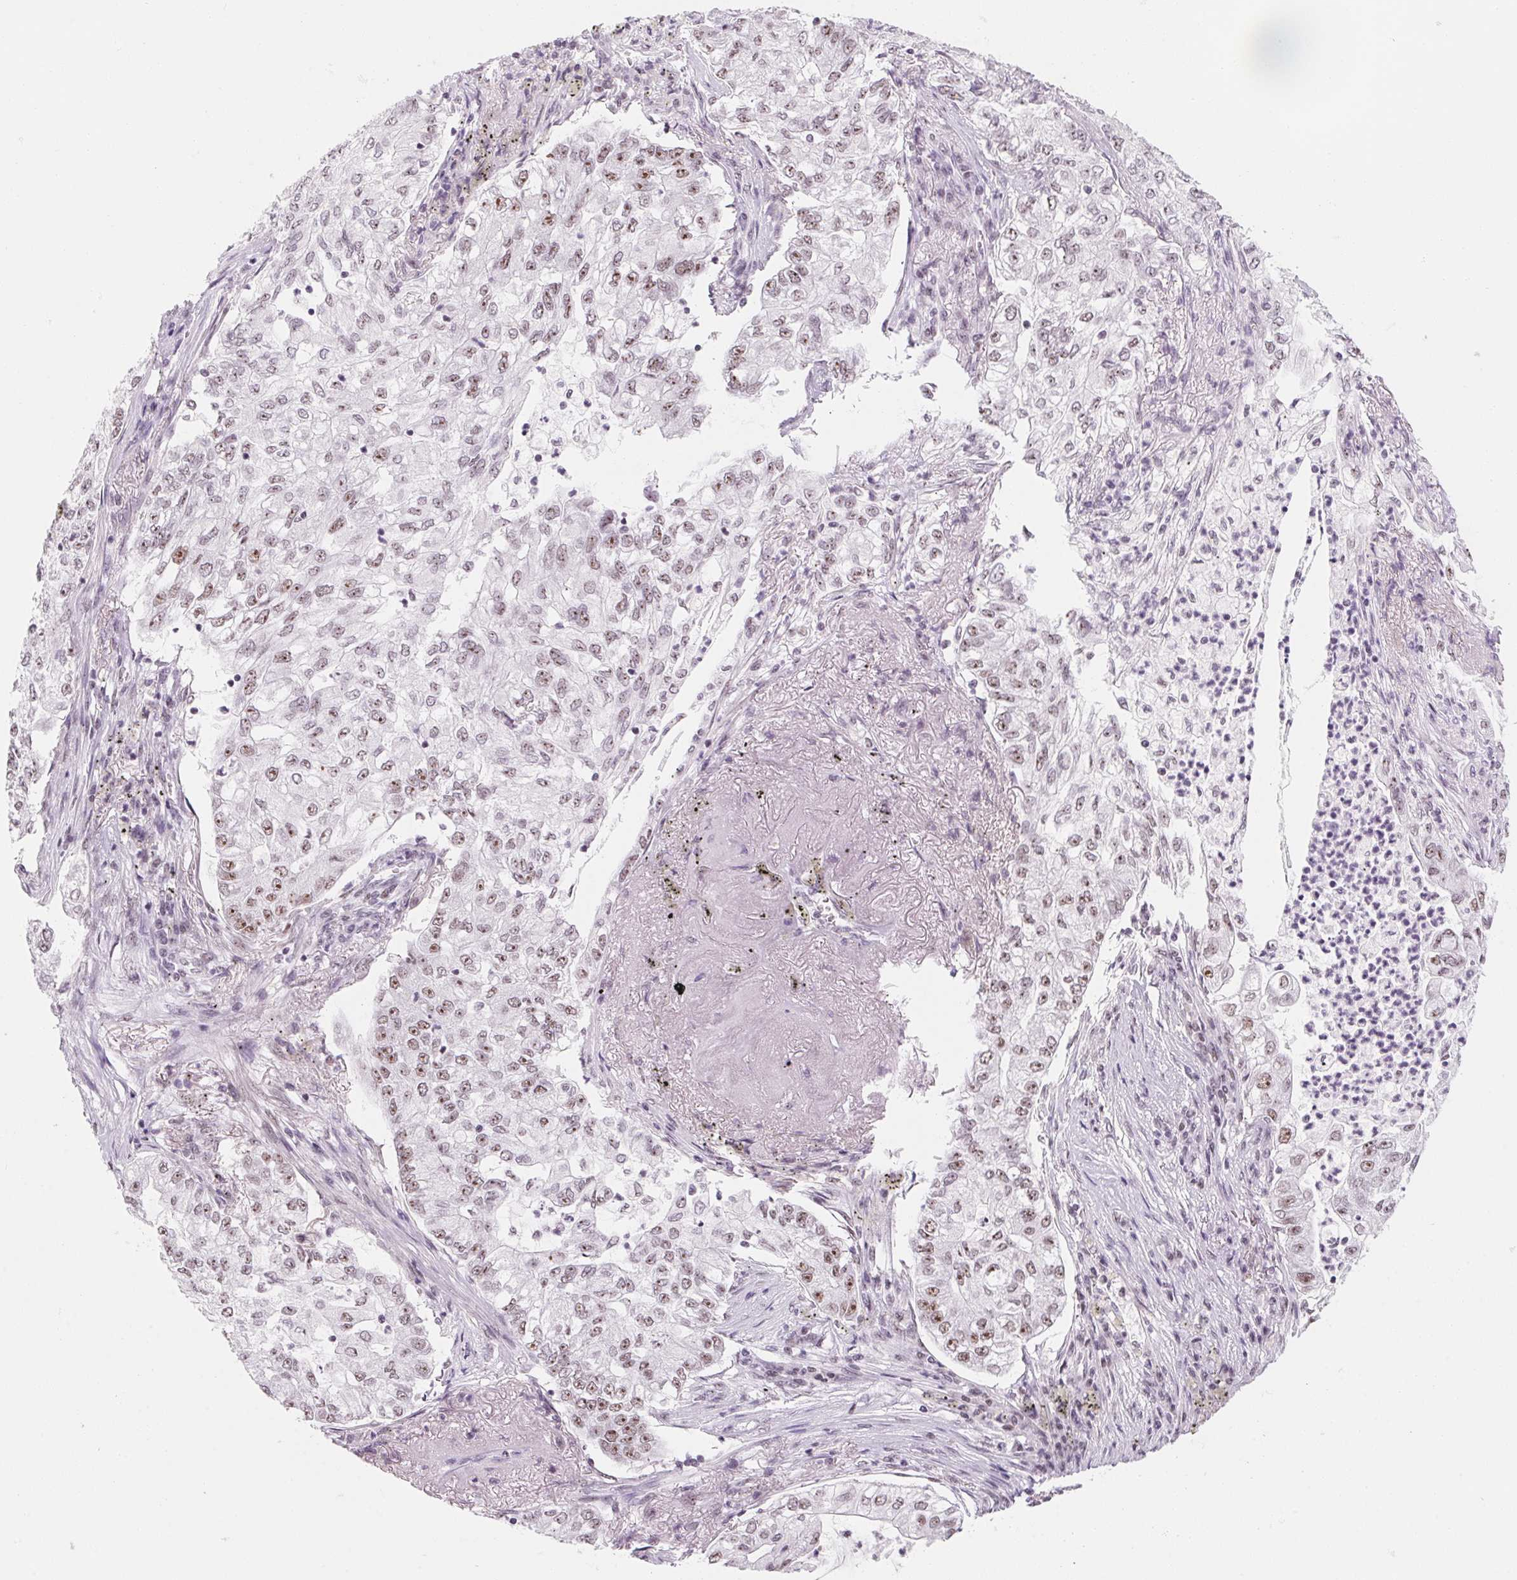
{"staining": {"intensity": "moderate", "quantity": ">75%", "location": "nuclear"}, "tissue": "lung cancer", "cell_type": "Tumor cells", "image_type": "cancer", "snomed": [{"axis": "morphology", "description": "Adenocarcinoma, NOS"}, {"axis": "topography", "description": "Lung"}], "caption": "Lung adenocarcinoma stained with immunohistochemistry displays moderate nuclear positivity in approximately >75% of tumor cells.", "gene": "ZIC4", "patient": {"sex": "female", "age": 73}}